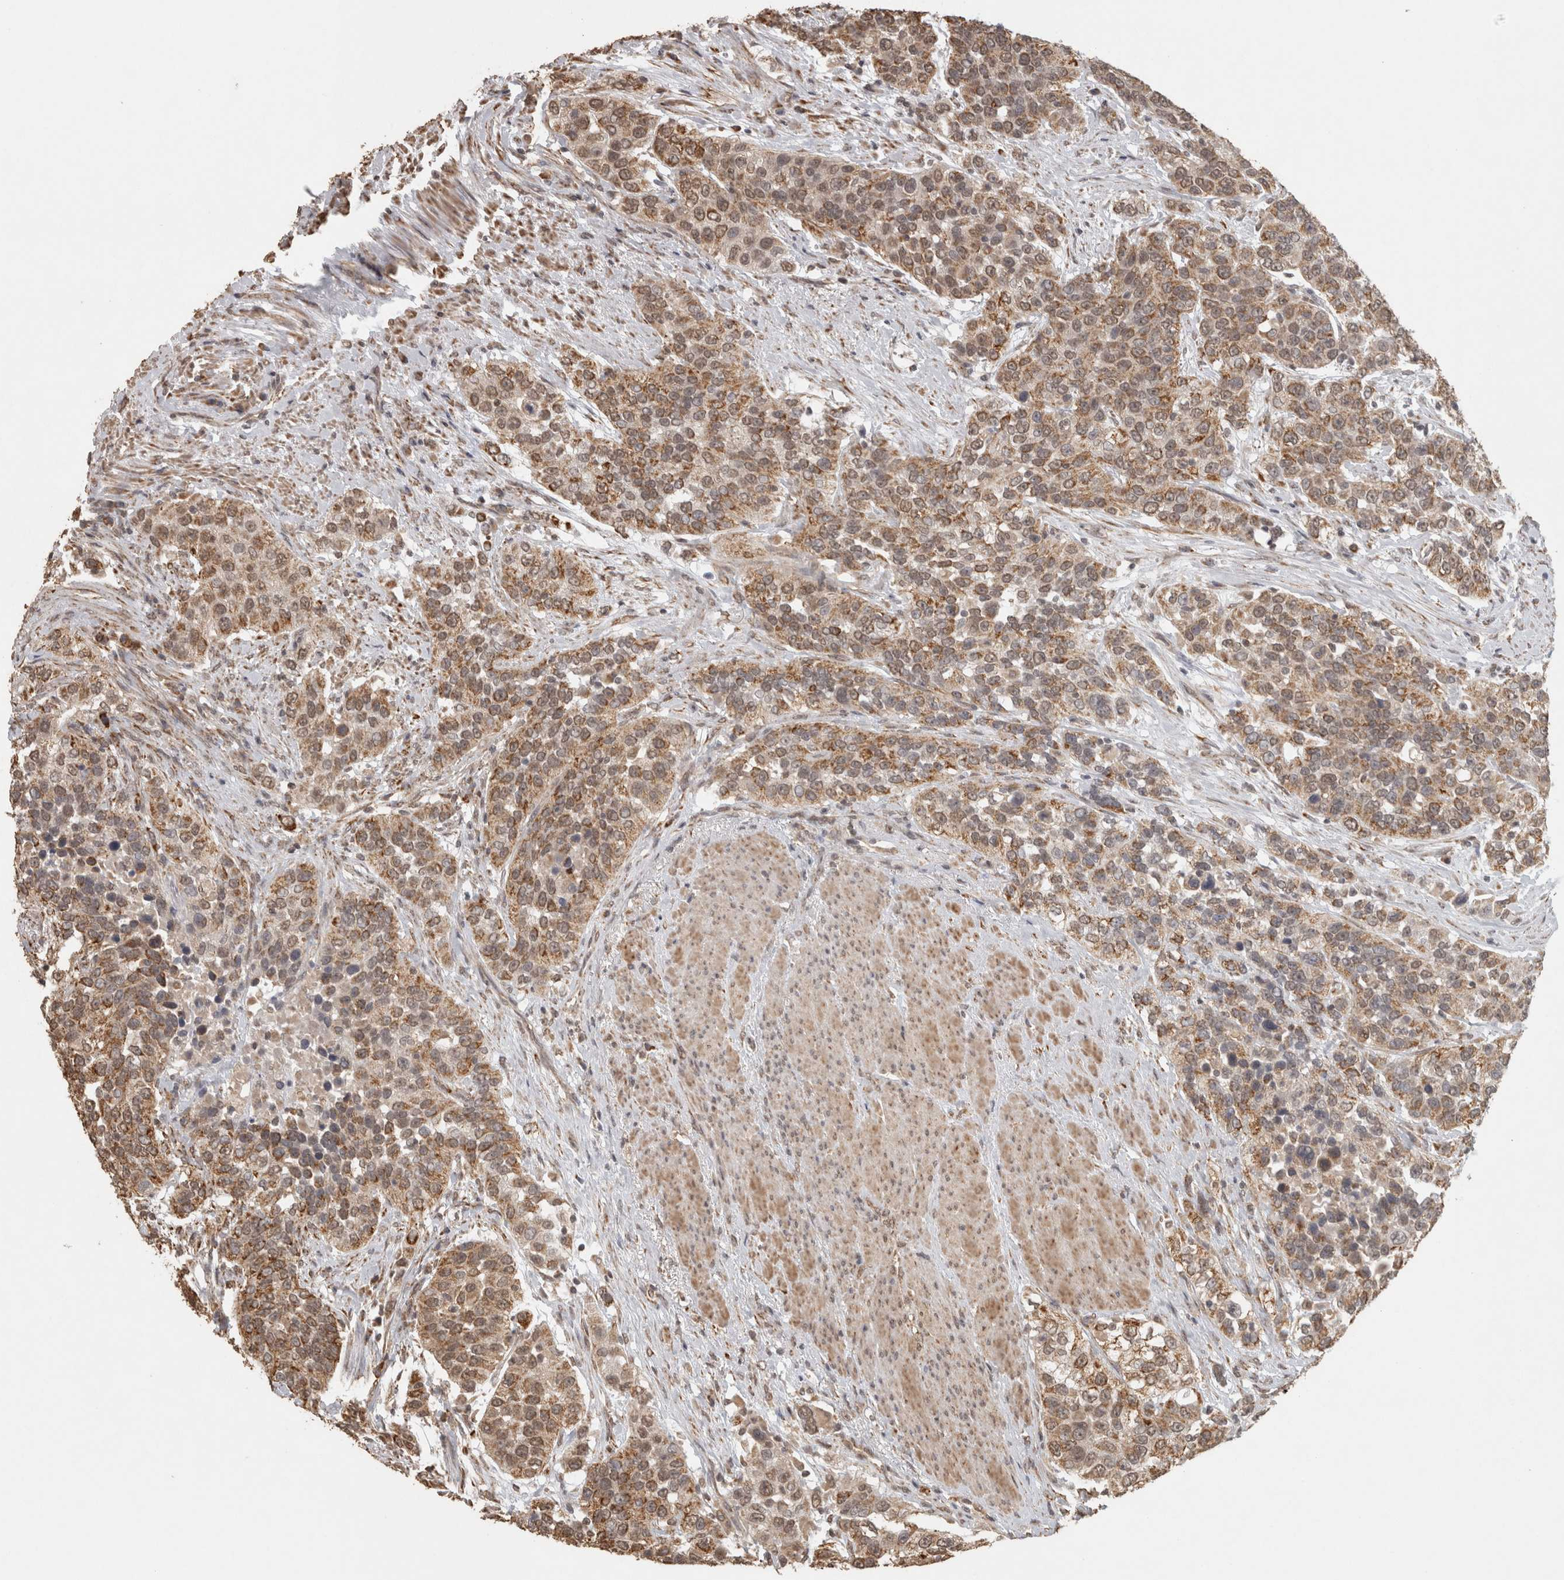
{"staining": {"intensity": "moderate", "quantity": ">75%", "location": "cytoplasmic/membranous,nuclear"}, "tissue": "urothelial cancer", "cell_type": "Tumor cells", "image_type": "cancer", "snomed": [{"axis": "morphology", "description": "Urothelial carcinoma, High grade"}, {"axis": "topography", "description": "Urinary bladder"}], "caption": "DAB (3,3'-diaminobenzidine) immunohistochemical staining of human high-grade urothelial carcinoma shows moderate cytoplasmic/membranous and nuclear protein staining in about >75% of tumor cells.", "gene": "BNIP3L", "patient": {"sex": "female", "age": 80}}